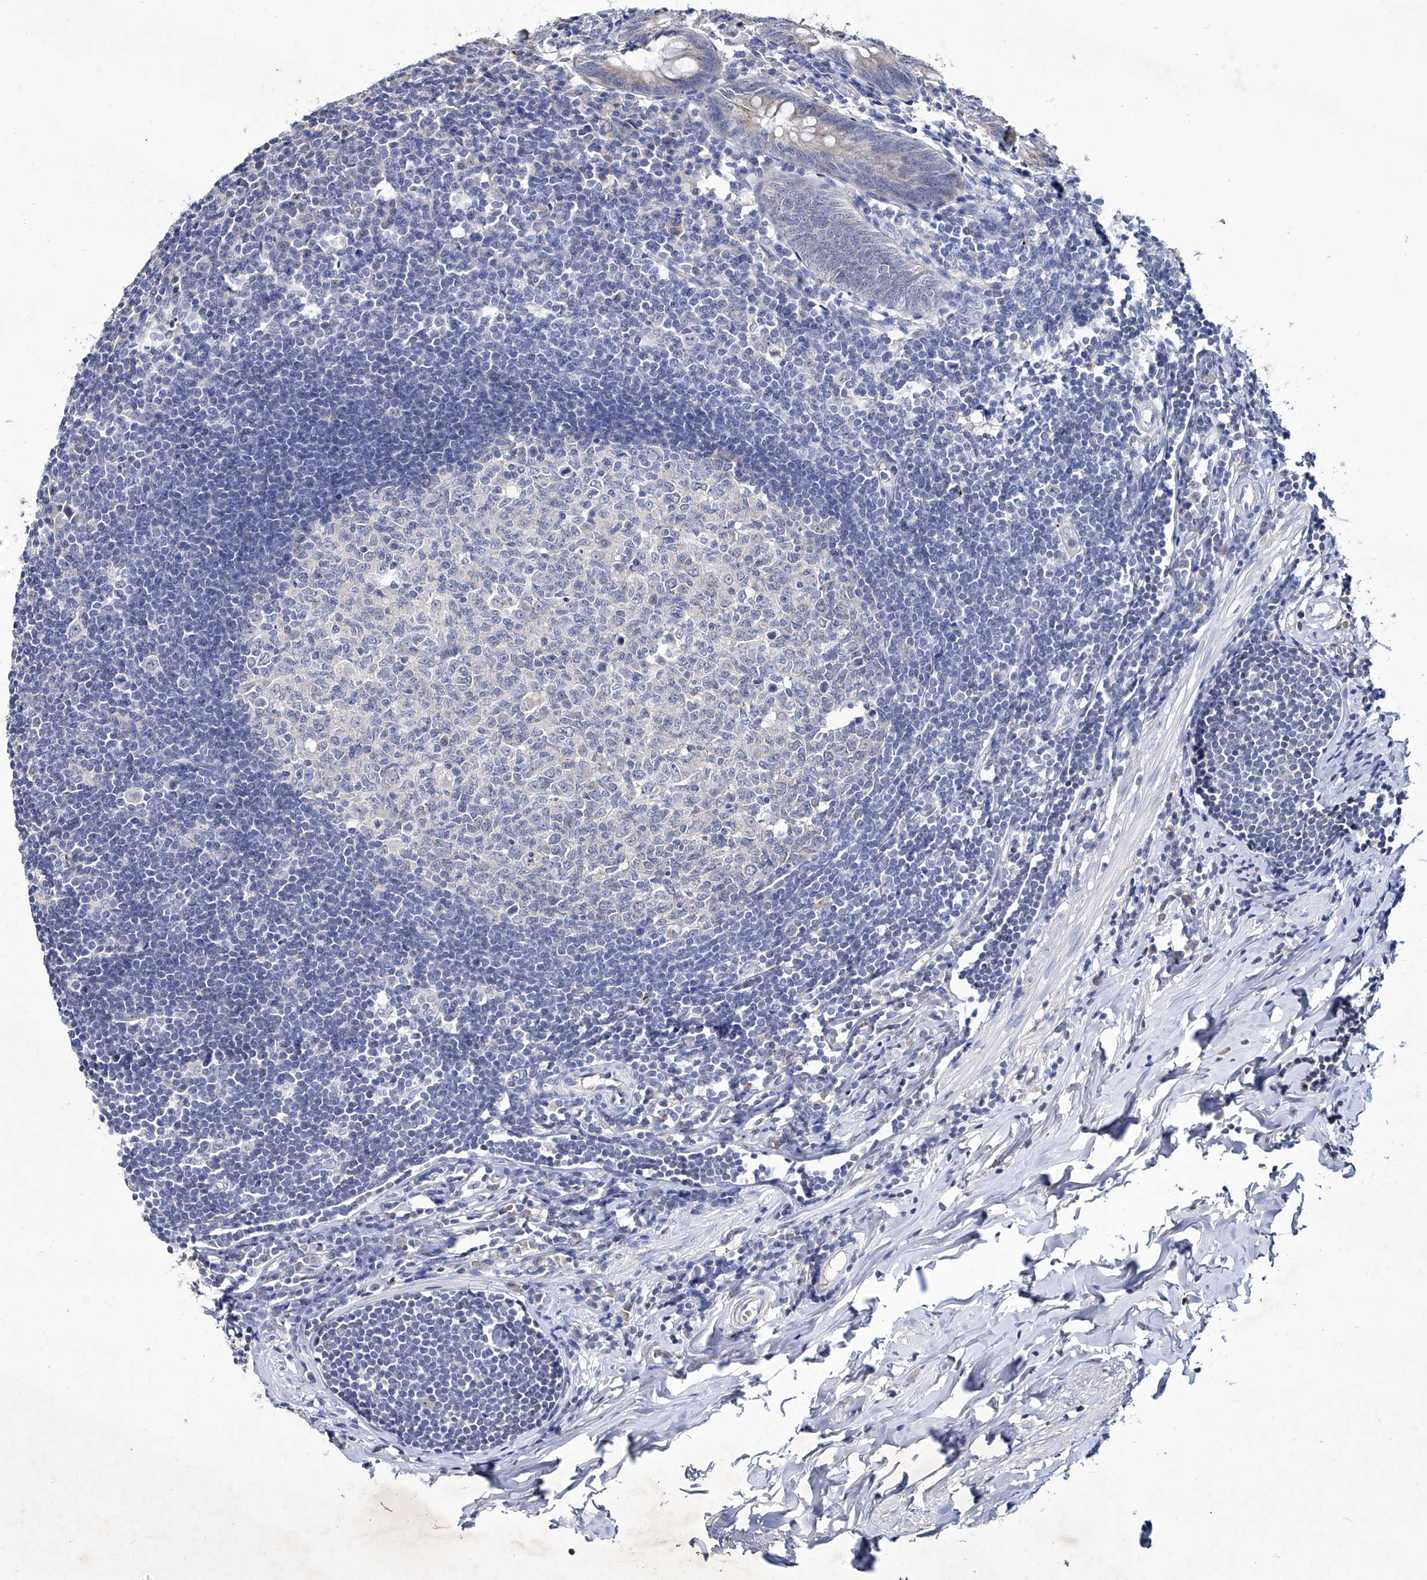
{"staining": {"intensity": "negative", "quantity": "none", "location": "none"}, "tissue": "appendix", "cell_type": "Glandular cells", "image_type": "normal", "snomed": [{"axis": "morphology", "description": "Normal tissue, NOS"}, {"axis": "topography", "description": "Appendix"}], "caption": "This is a image of immunohistochemistry (IHC) staining of normal appendix, which shows no positivity in glandular cells.", "gene": "KLHL17", "patient": {"sex": "female", "age": 54}}